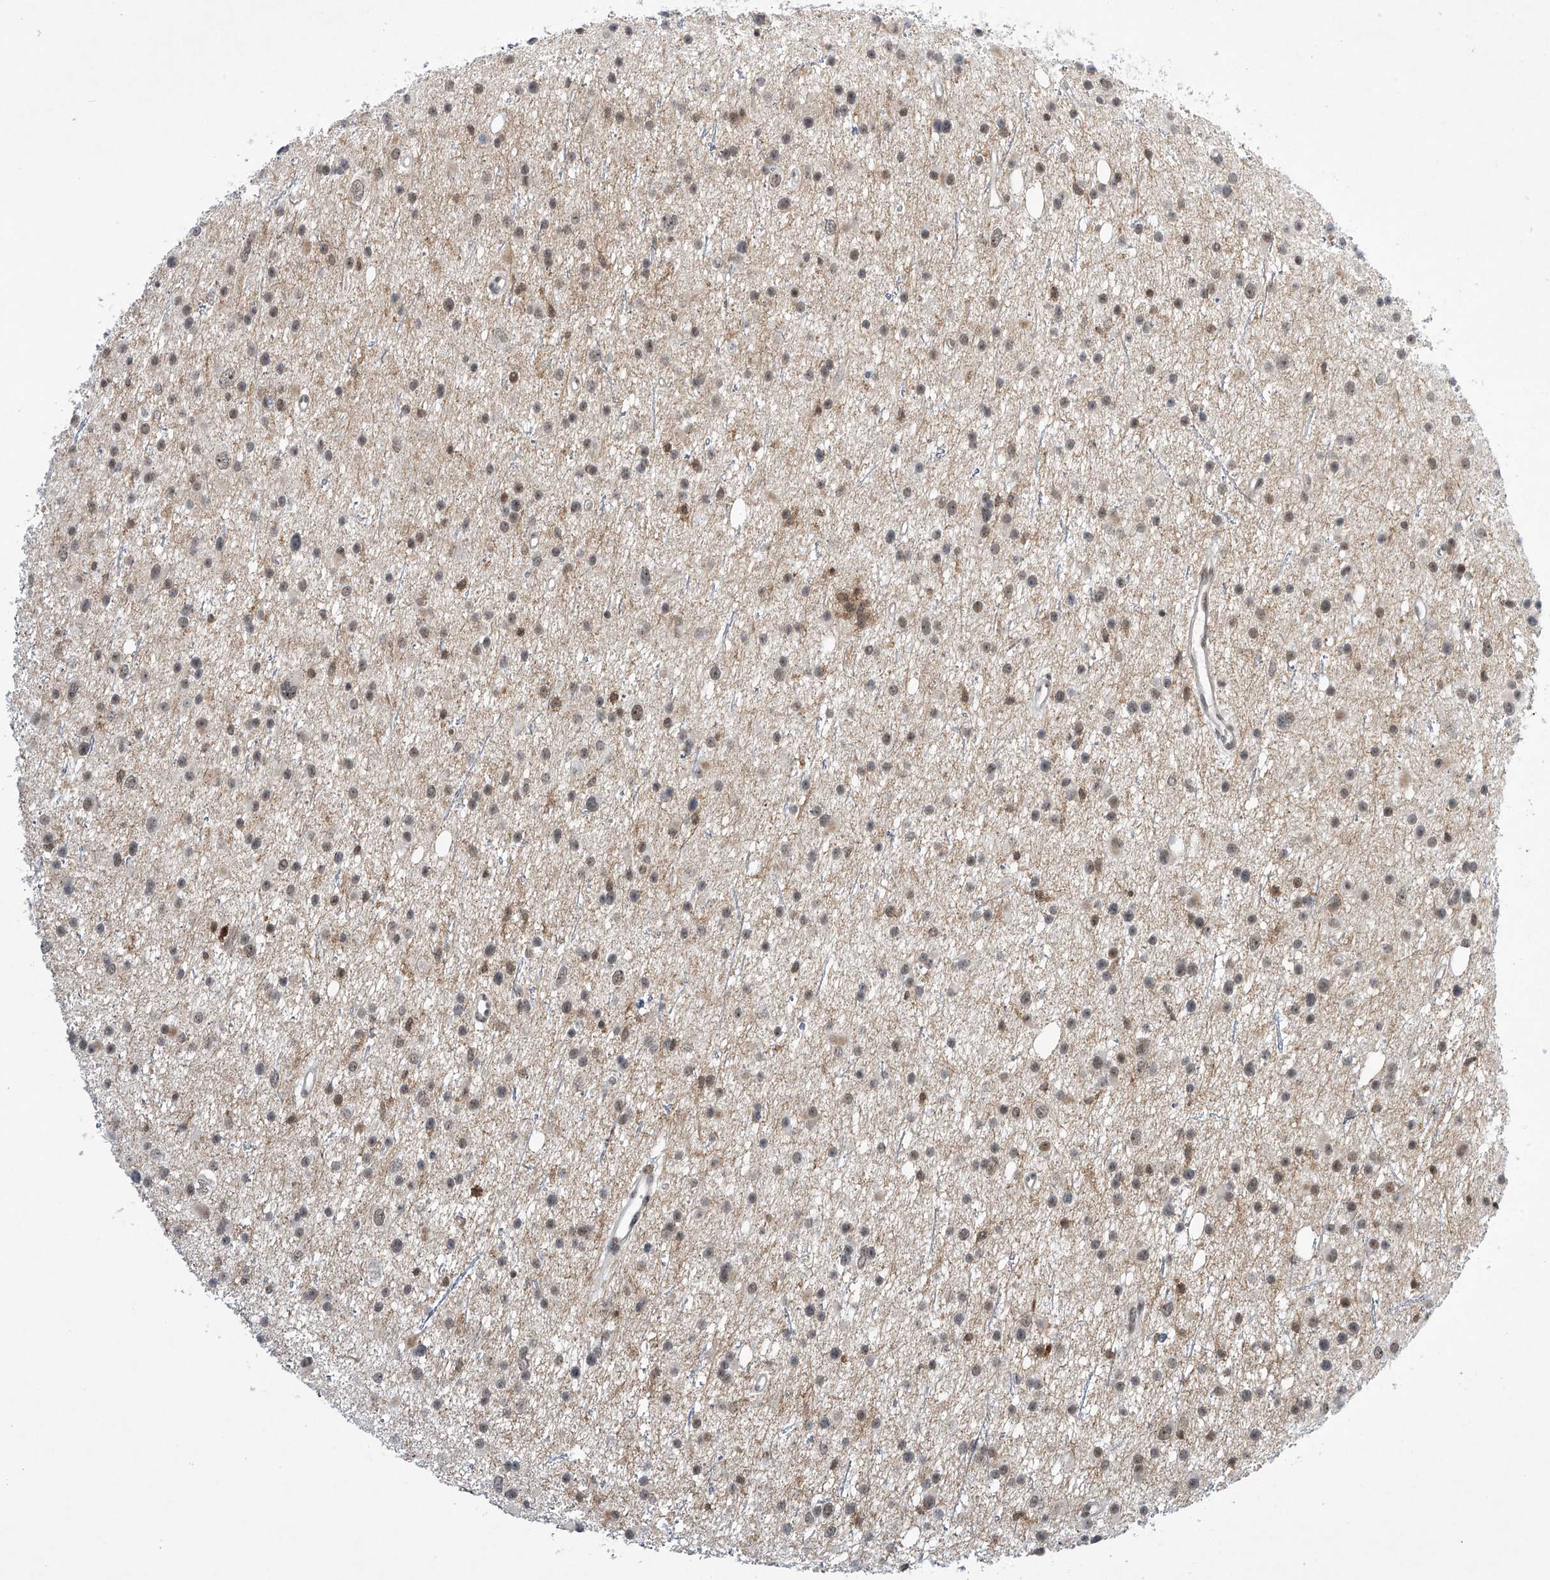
{"staining": {"intensity": "moderate", "quantity": ">75%", "location": "nuclear"}, "tissue": "glioma", "cell_type": "Tumor cells", "image_type": "cancer", "snomed": [{"axis": "morphology", "description": "Glioma, malignant, Low grade"}, {"axis": "topography", "description": "Cerebral cortex"}], "caption": "The histopathology image reveals a brown stain indicating the presence of a protein in the nuclear of tumor cells in malignant low-grade glioma.", "gene": "MSL3", "patient": {"sex": "female", "age": 39}}